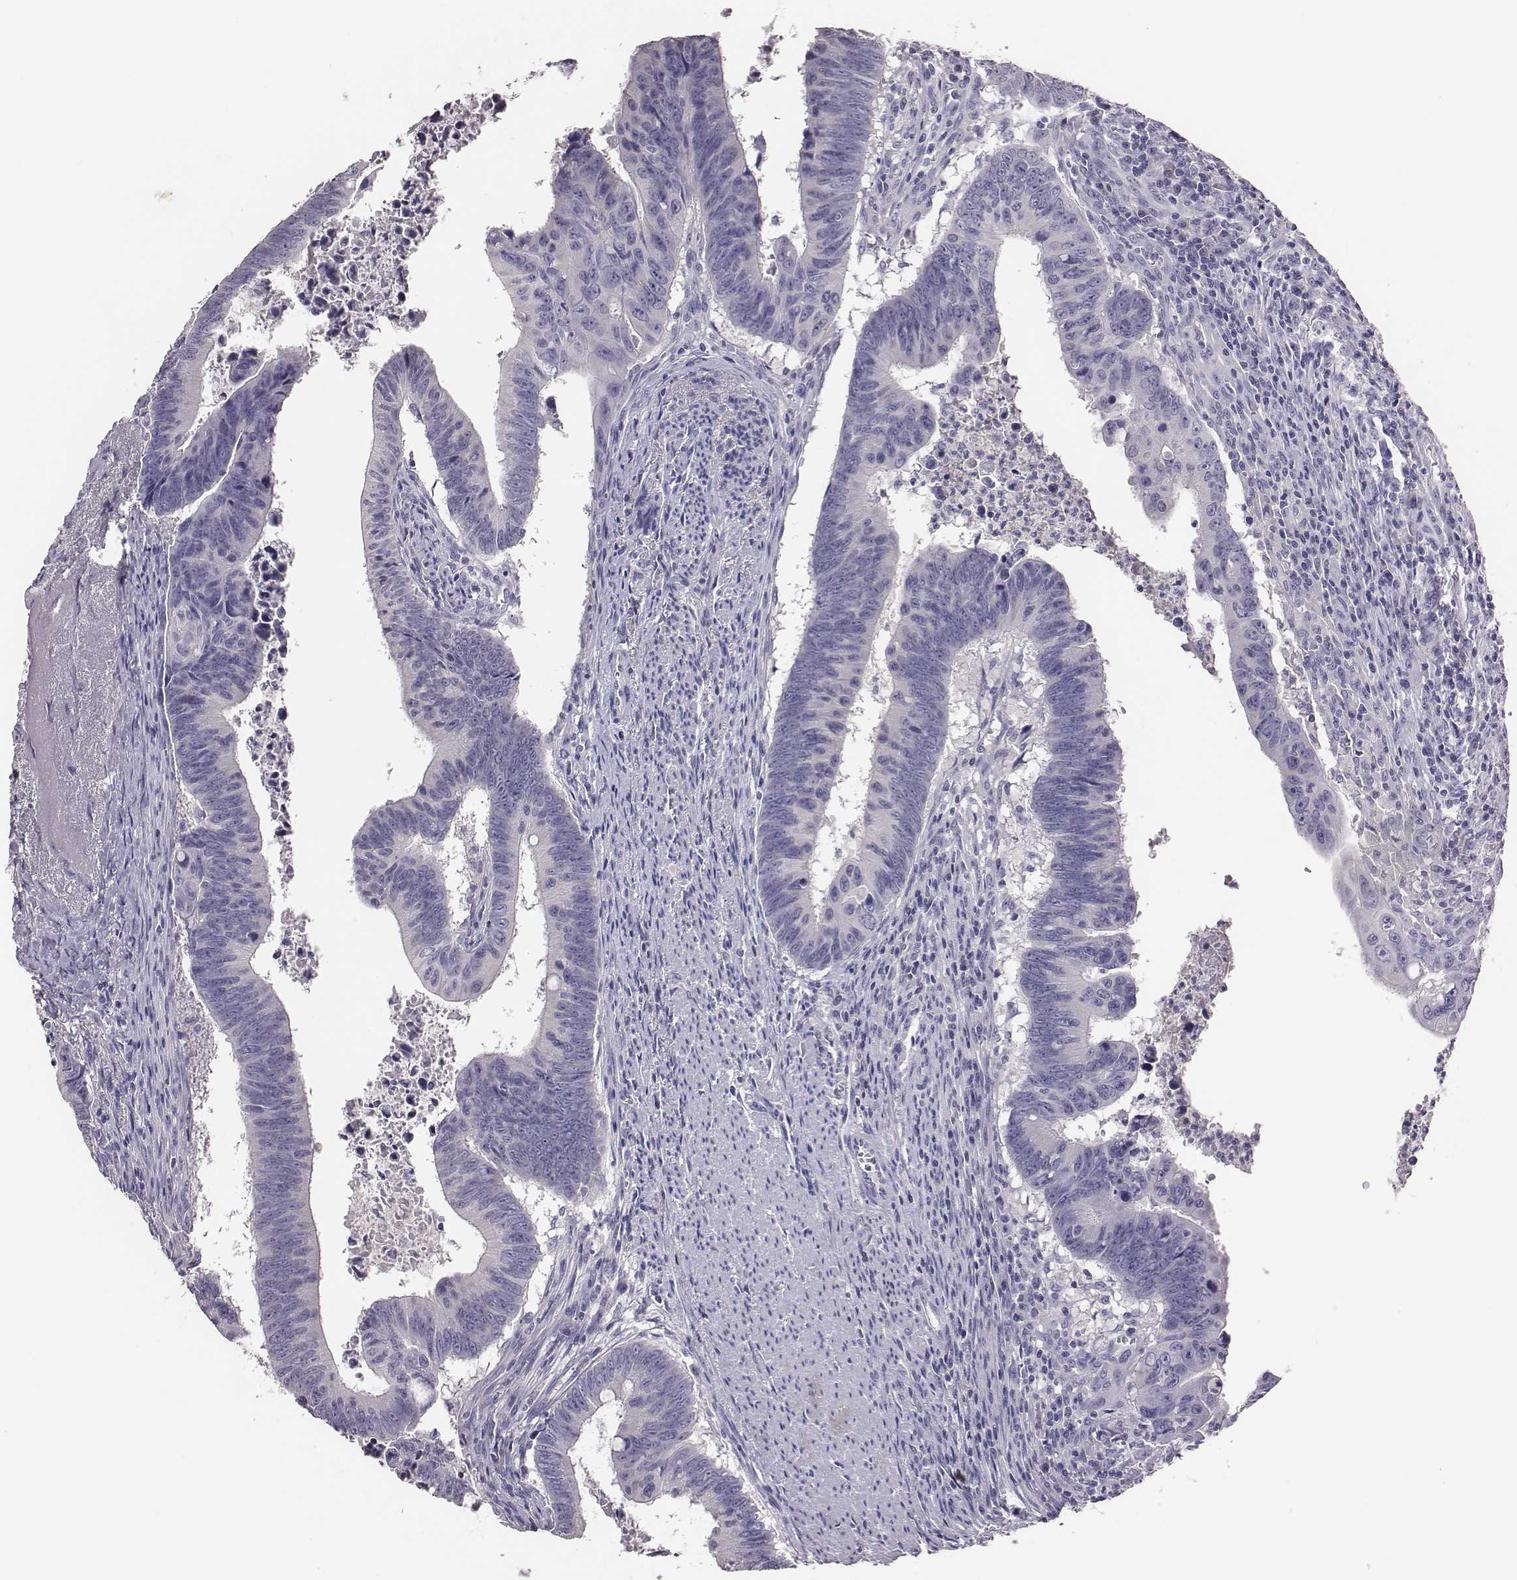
{"staining": {"intensity": "negative", "quantity": "none", "location": "none"}, "tissue": "colorectal cancer", "cell_type": "Tumor cells", "image_type": "cancer", "snomed": [{"axis": "morphology", "description": "Adenocarcinoma, NOS"}, {"axis": "topography", "description": "Colon"}], "caption": "Immunohistochemistry photomicrograph of neoplastic tissue: human colorectal adenocarcinoma stained with DAB (3,3'-diaminobenzidine) shows no significant protein positivity in tumor cells.", "gene": "EN1", "patient": {"sex": "female", "age": 87}}